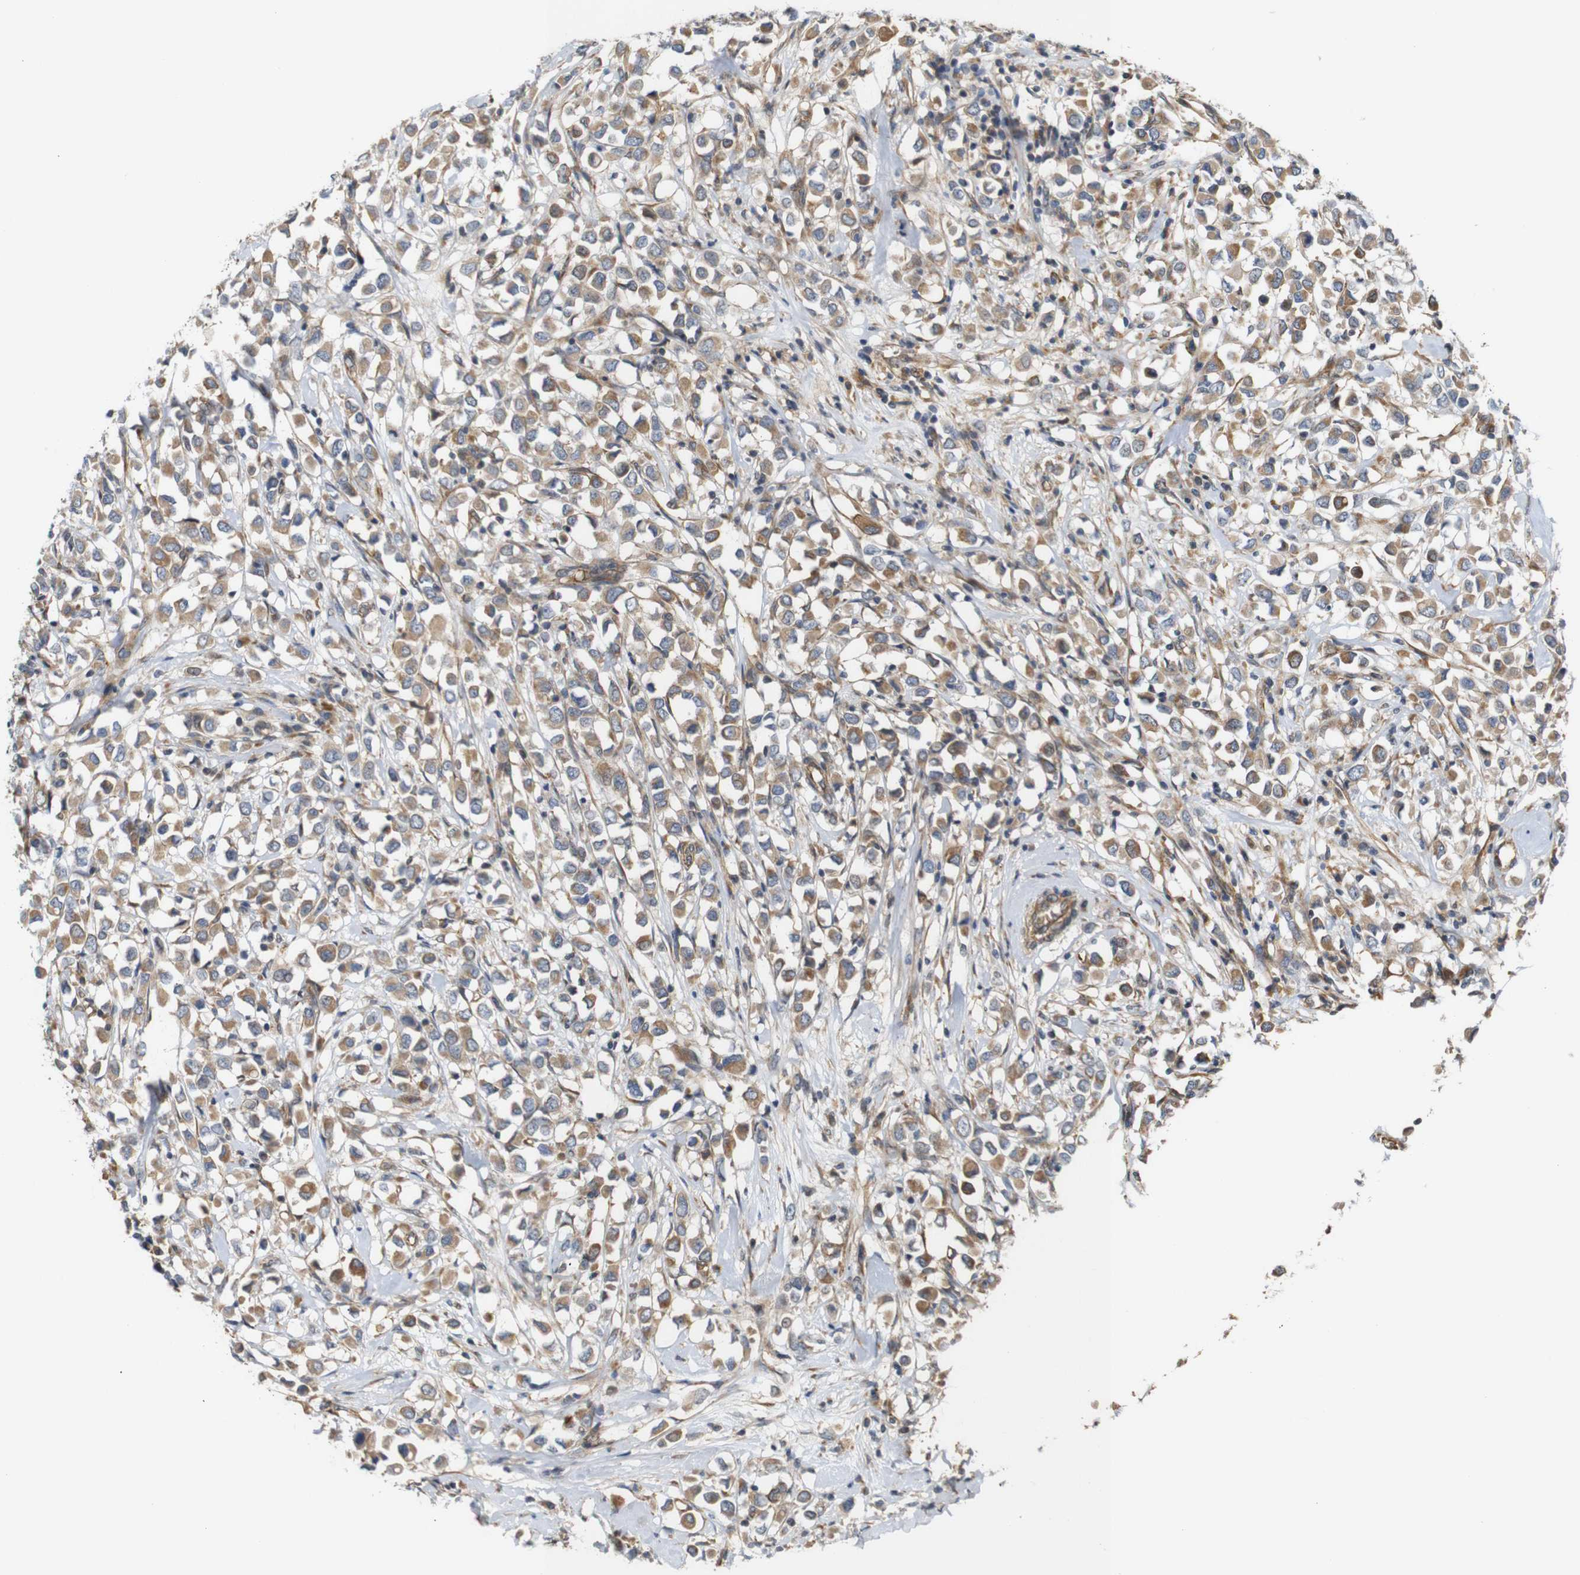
{"staining": {"intensity": "moderate", "quantity": ">75%", "location": "cytoplasmic/membranous"}, "tissue": "breast cancer", "cell_type": "Tumor cells", "image_type": "cancer", "snomed": [{"axis": "morphology", "description": "Duct carcinoma"}, {"axis": "topography", "description": "Breast"}], "caption": "A micrograph showing moderate cytoplasmic/membranous staining in about >75% of tumor cells in breast invasive ductal carcinoma, as visualized by brown immunohistochemical staining.", "gene": "RPTOR", "patient": {"sex": "female", "age": 61}}